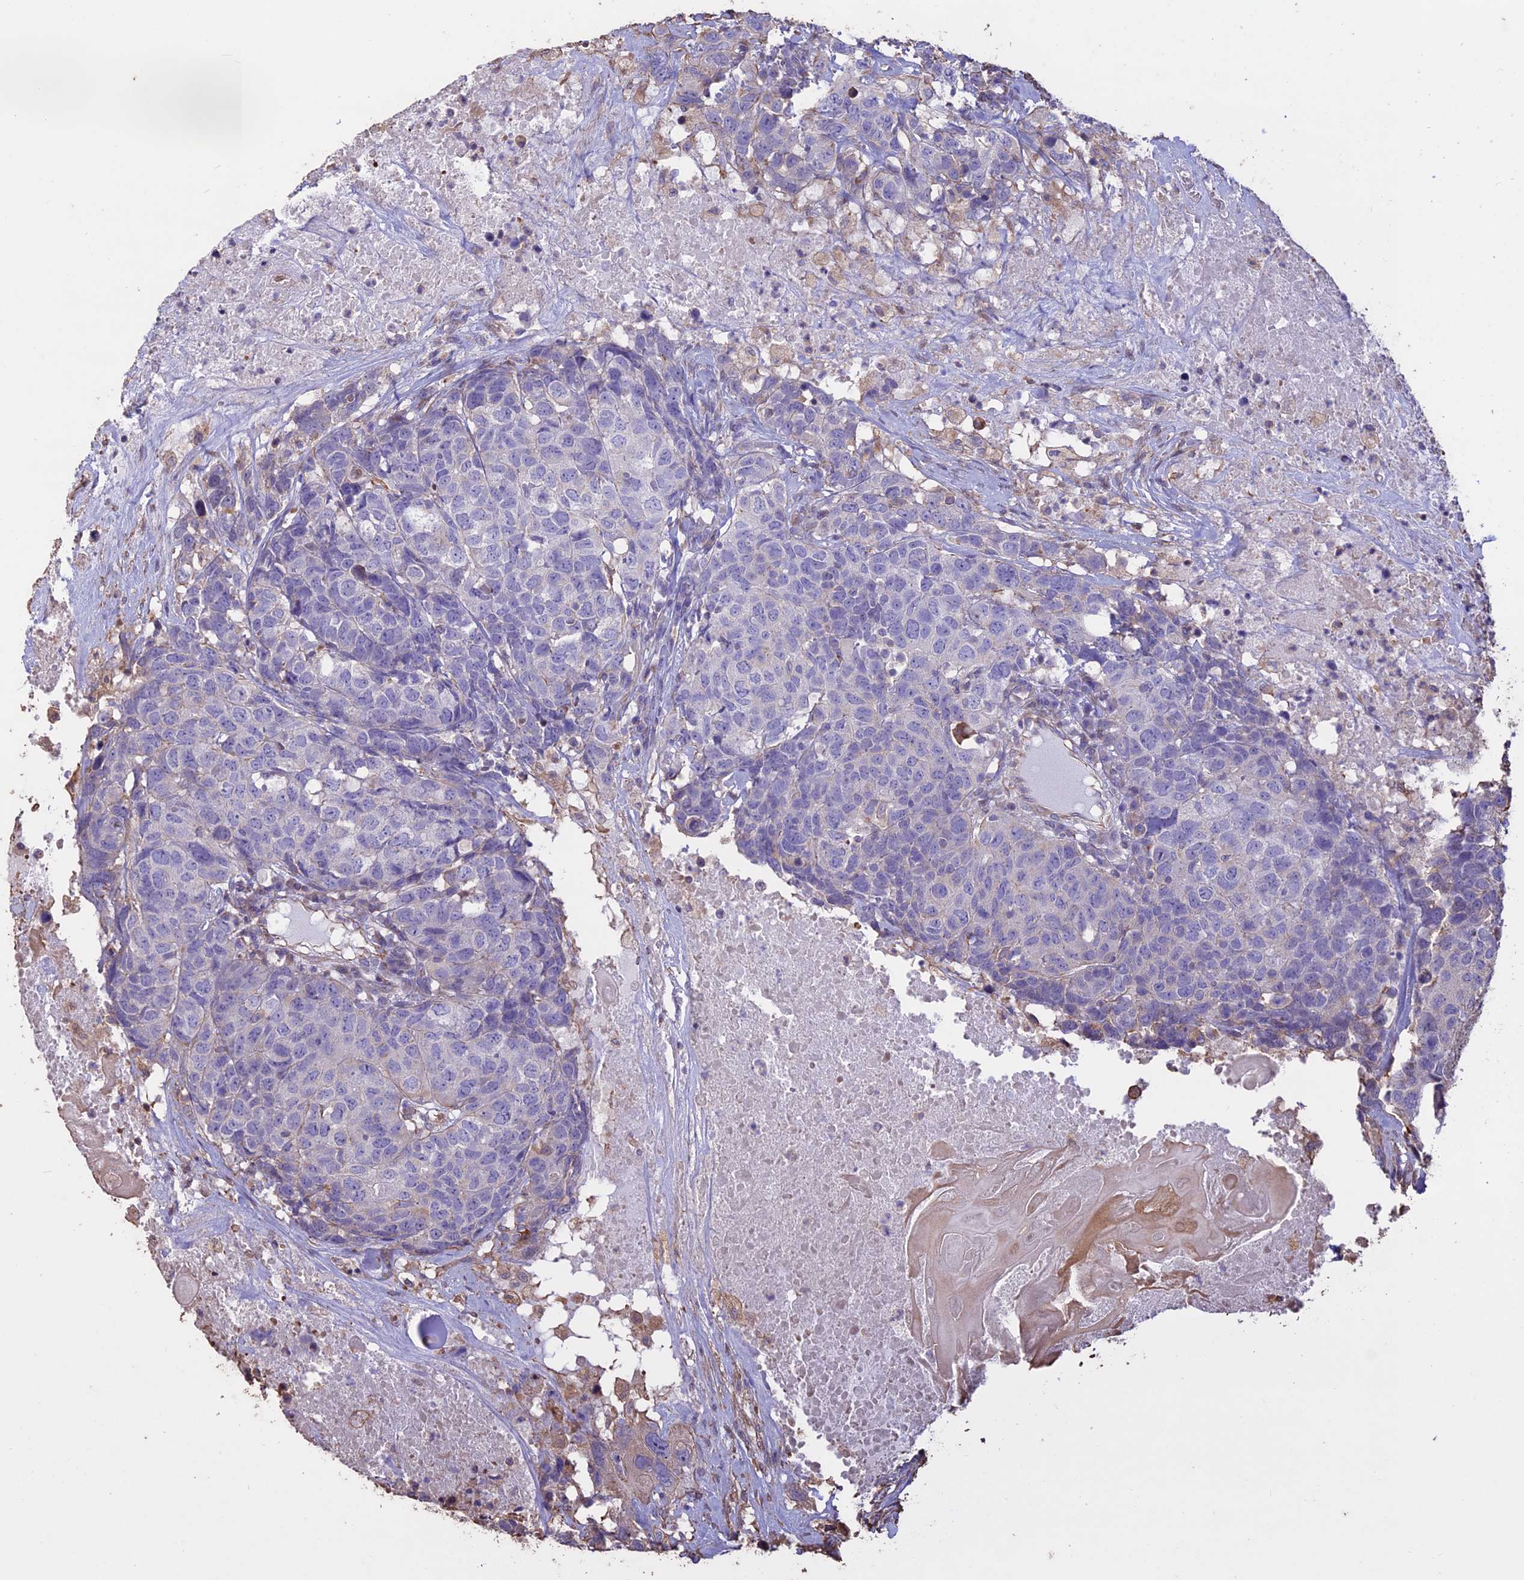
{"staining": {"intensity": "weak", "quantity": "<25%", "location": "cytoplasmic/membranous"}, "tissue": "head and neck cancer", "cell_type": "Tumor cells", "image_type": "cancer", "snomed": [{"axis": "morphology", "description": "Squamous cell carcinoma, NOS"}, {"axis": "topography", "description": "Head-Neck"}], "caption": "Immunohistochemistry (IHC) of head and neck cancer displays no expression in tumor cells.", "gene": "CCDC148", "patient": {"sex": "male", "age": 66}}